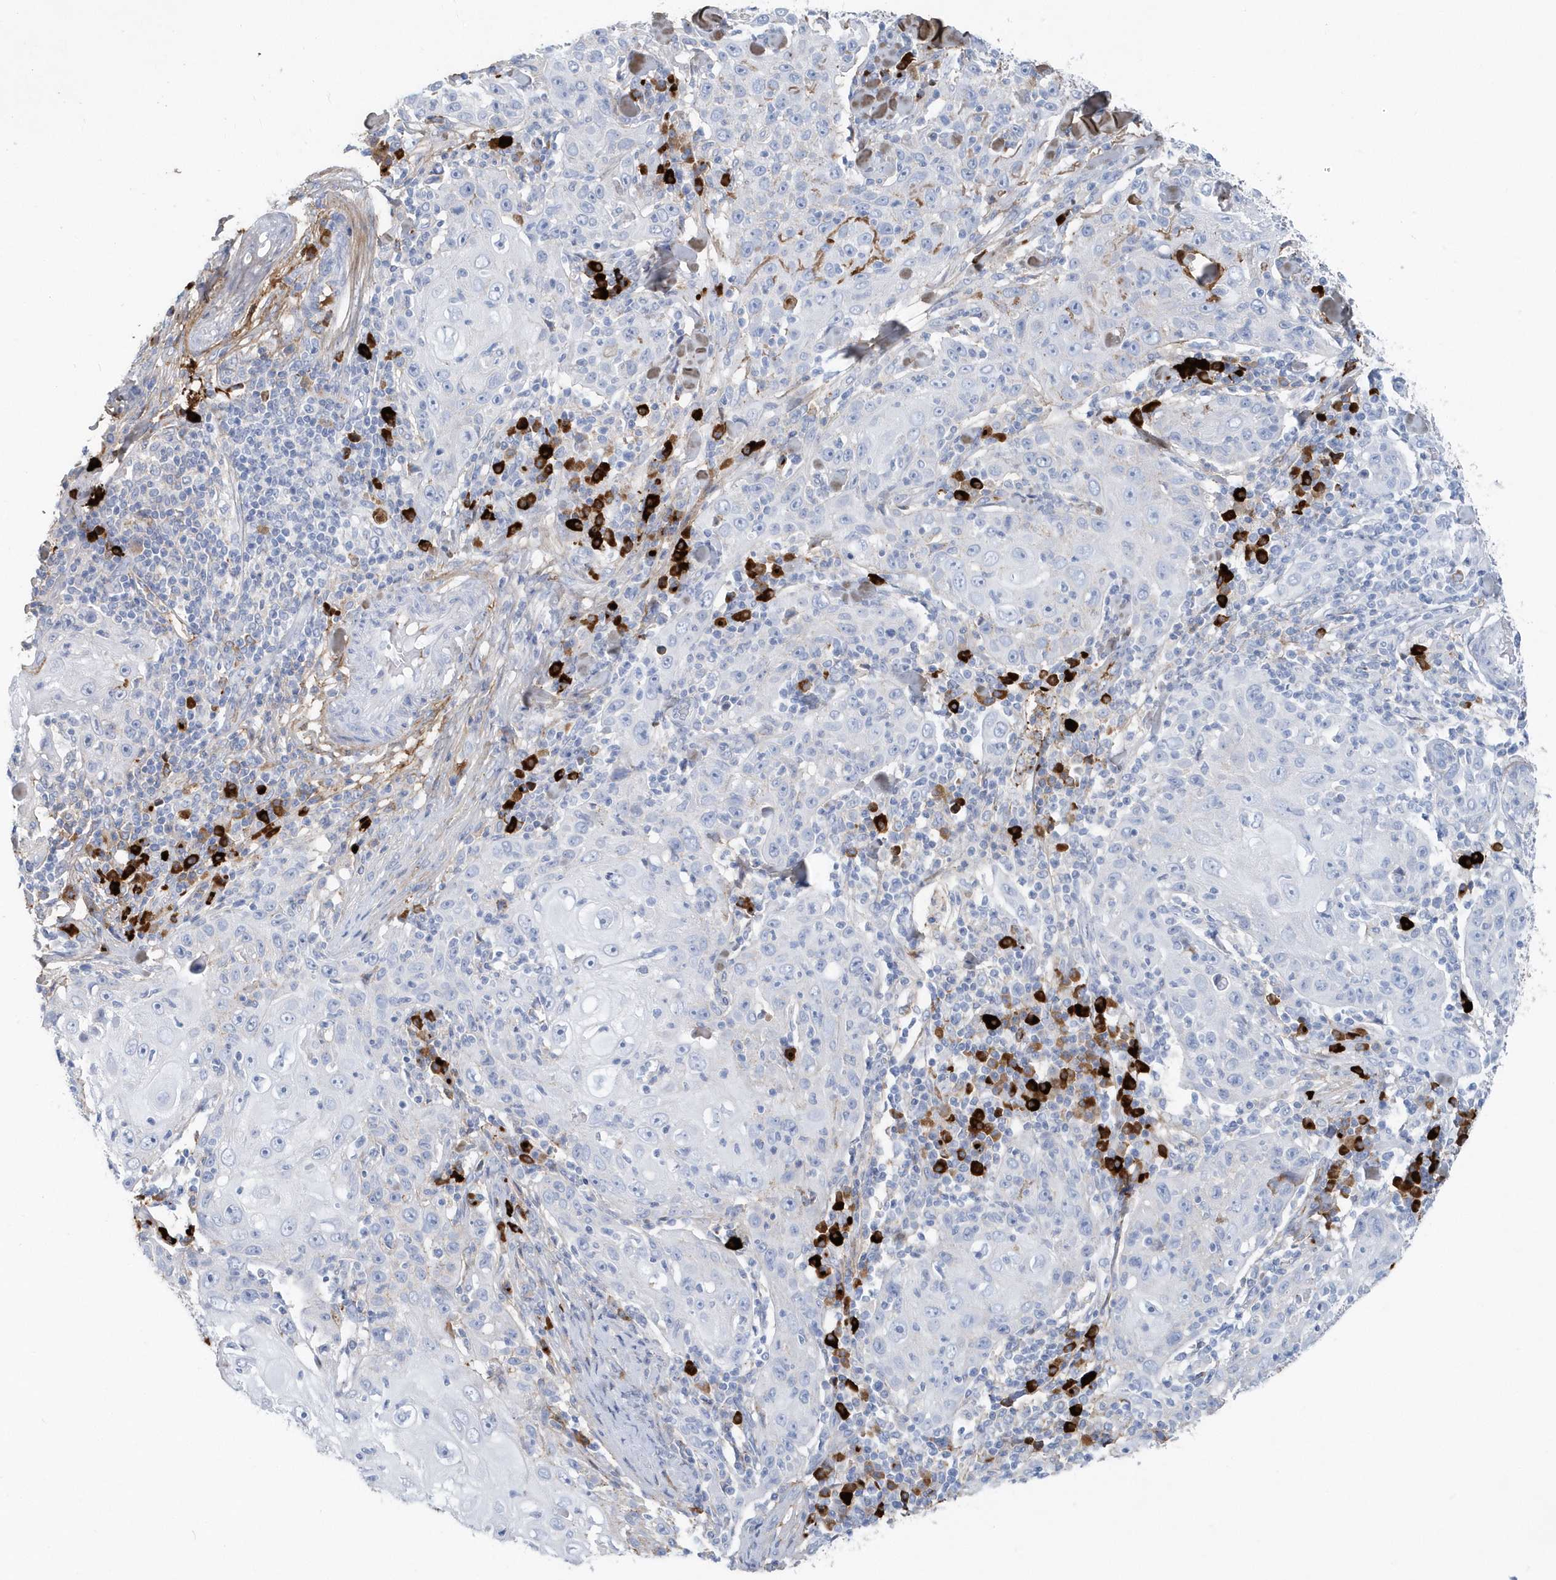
{"staining": {"intensity": "negative", "quantity": "none", "location": "none"}, "tissue": "skin cancer", "cell_type": "Tumor cells", "image_type": "cancer", "snomed": [{"axis": "morphology", "description": "Squamous cell carcinoma, NOS"}, {"axis": "topography", "description": "Skin"}], "caption": "Image shows no significant protein expression in tumor cells of squamous cell carcinoma (skin).", "gene": "JCHAIN", "patient": {"sex": "female", "age": 88}}